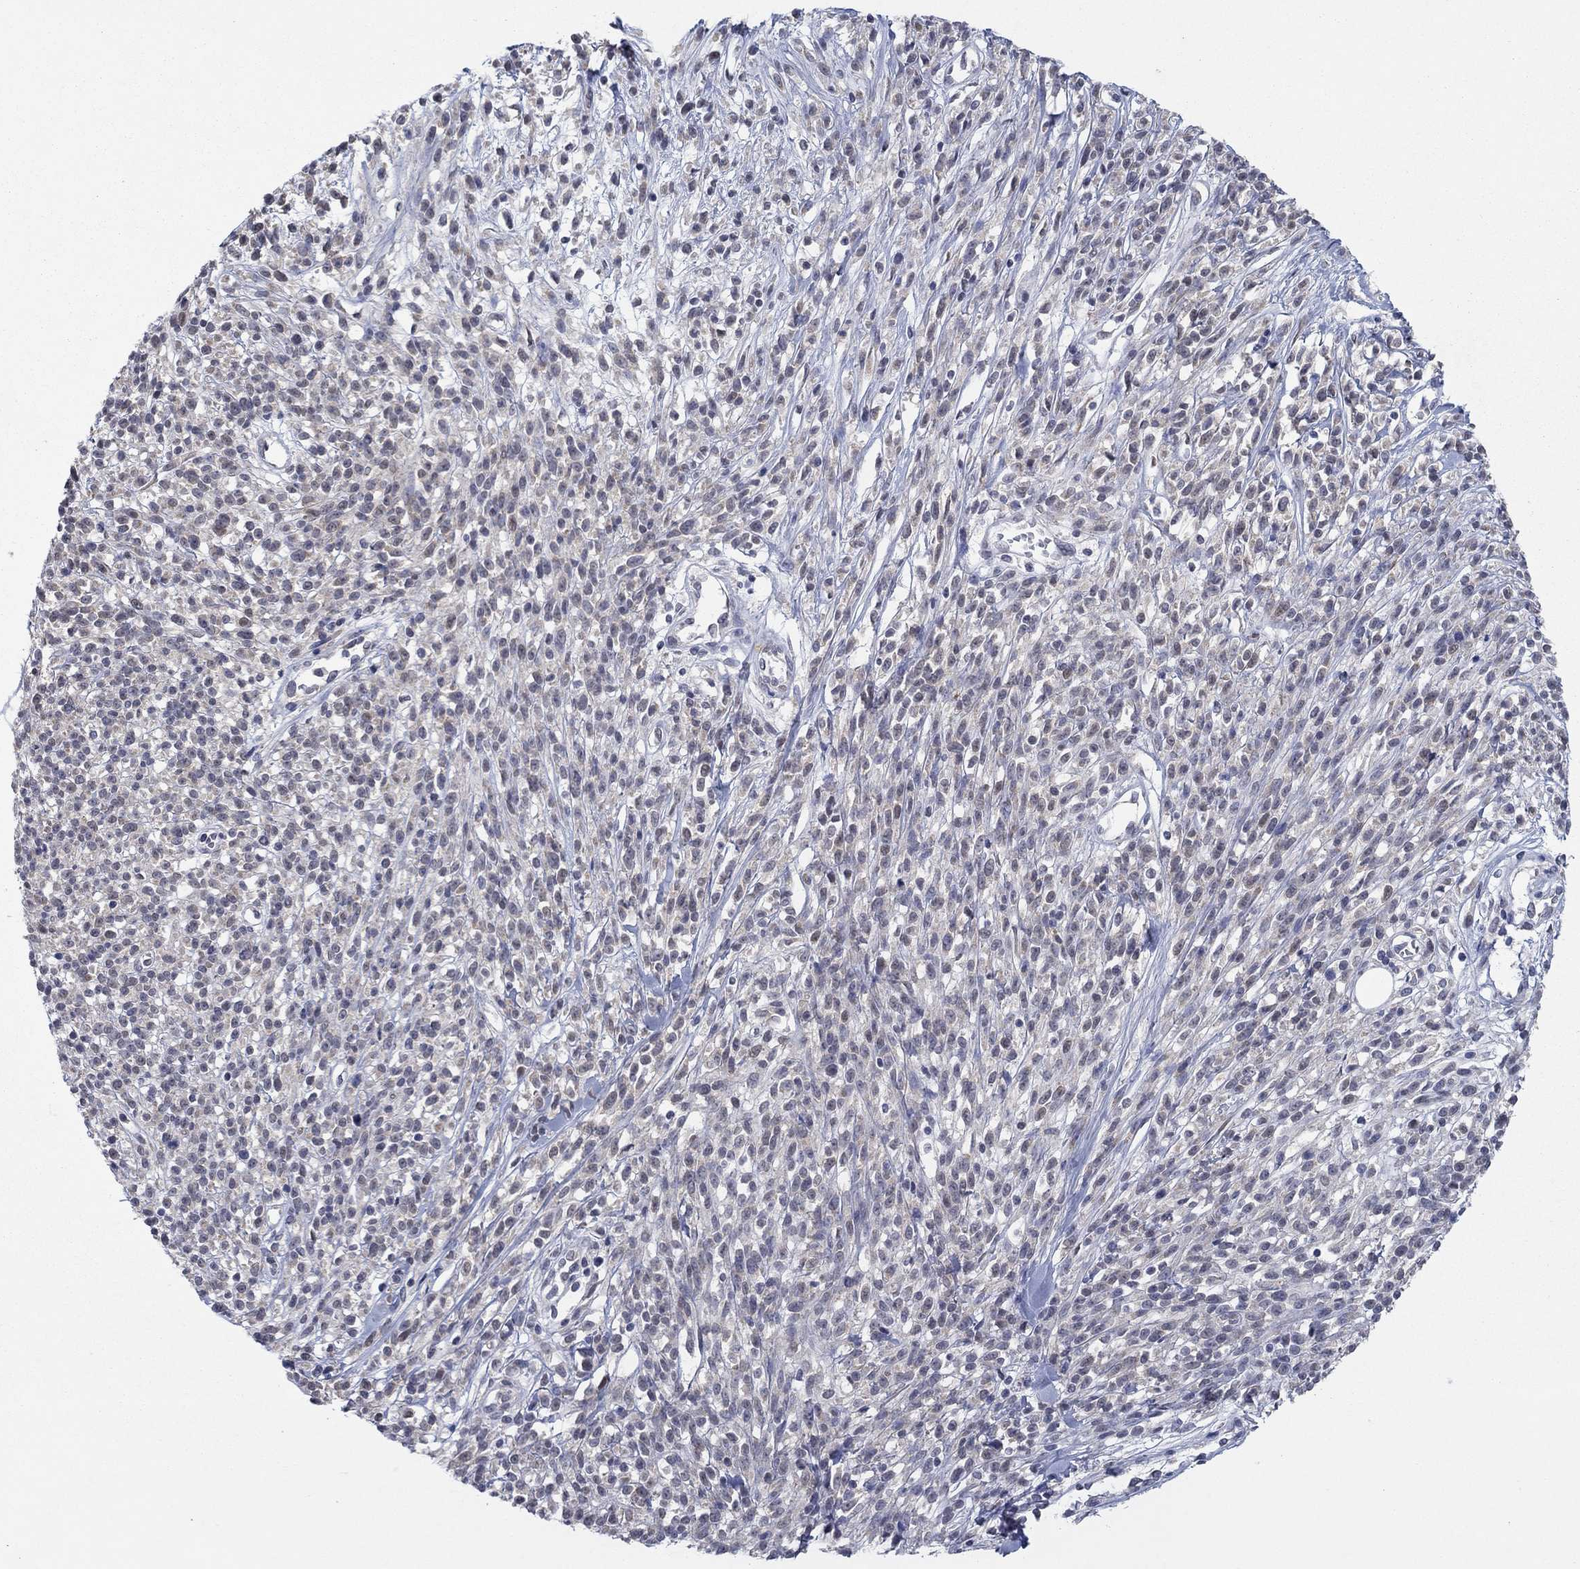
{"staining": {"intensity": "negative", "quantity": "none", "location": "none"}, "tissue": "melanoma", "cell_type": "Tumor cells", "image_type": "cancer", "snomed": [{"axis": "morphology", "description": "Malignant melanoma, NOS"}, {"axis": "topography", "description": "Skin"}, {"axis": "topography", "description": "Skin of trunk"}], "caption": "Protein analysis of malignant melanoma shows no significant expression in tumor cells. (DAB (3,3'-diaminobenzidine) IHC with hematoxylin counter stain).", "gene": "SDC1", "patient": {"sex": "male", "age": 74}}